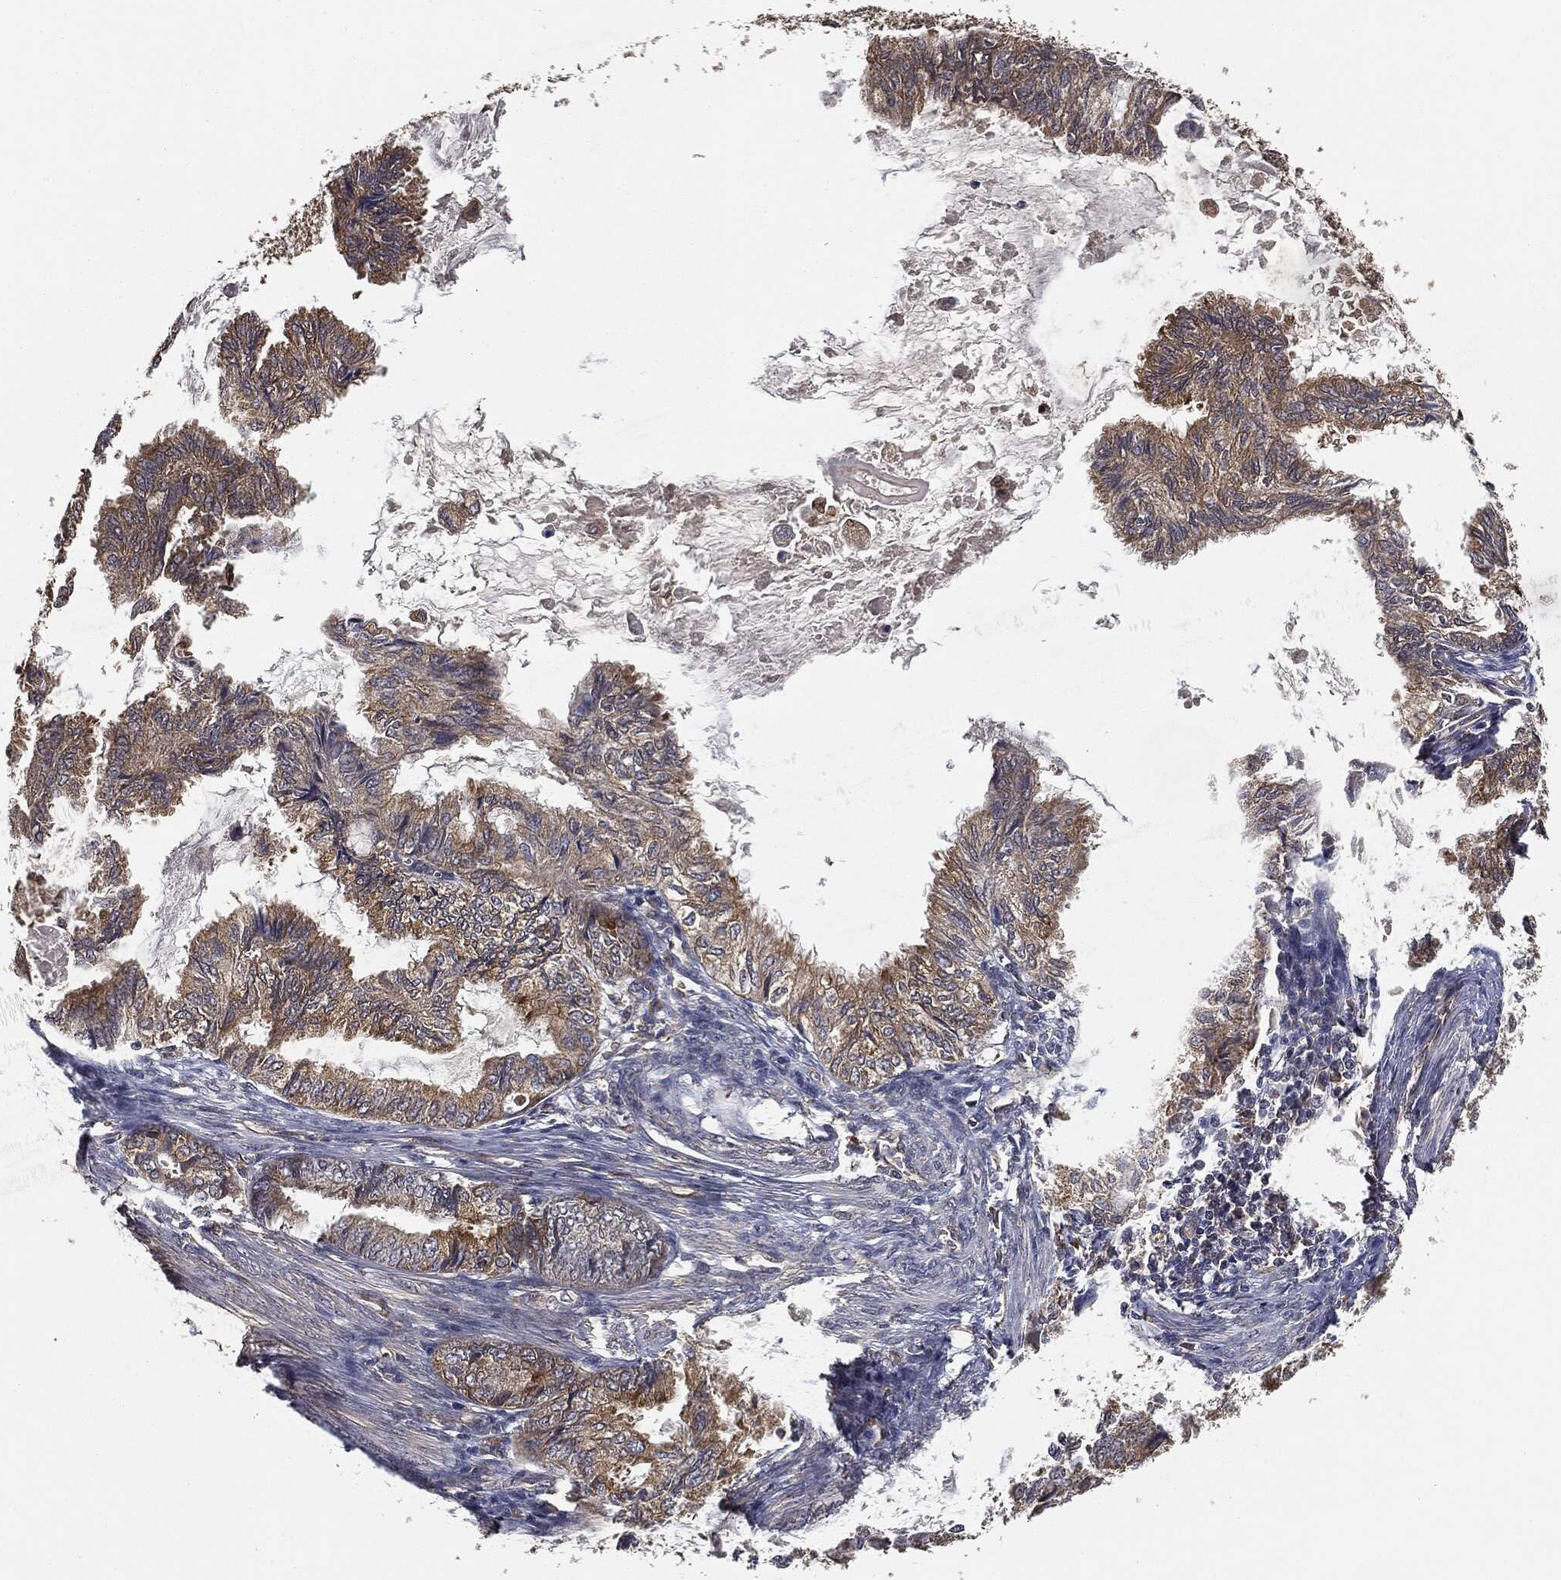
{"staining": {"intensity": "moderate", "quantity": "25%-75%", "location": "cytoplasmic/membranous"}, "tissue": "endometrial cancer", "cell_type": "Tumor cells", "image_type": "cancer", "snomed": [{"axis": "morphology", "description": "Adenocarcinoma, NOS"}, {"axis": "topography", "description": "Endometrium"}], "caption": "Adenocarcinoma (endometrial) stained with DAB (3,3'-diaminobenzidine) IHC reveals medium levels of moderate cytoplasmic/membranous staining in approximately 25%-75% of tumor cells.", "gene": "MIER2", "patient": {"sex": "female", "age": 86}}